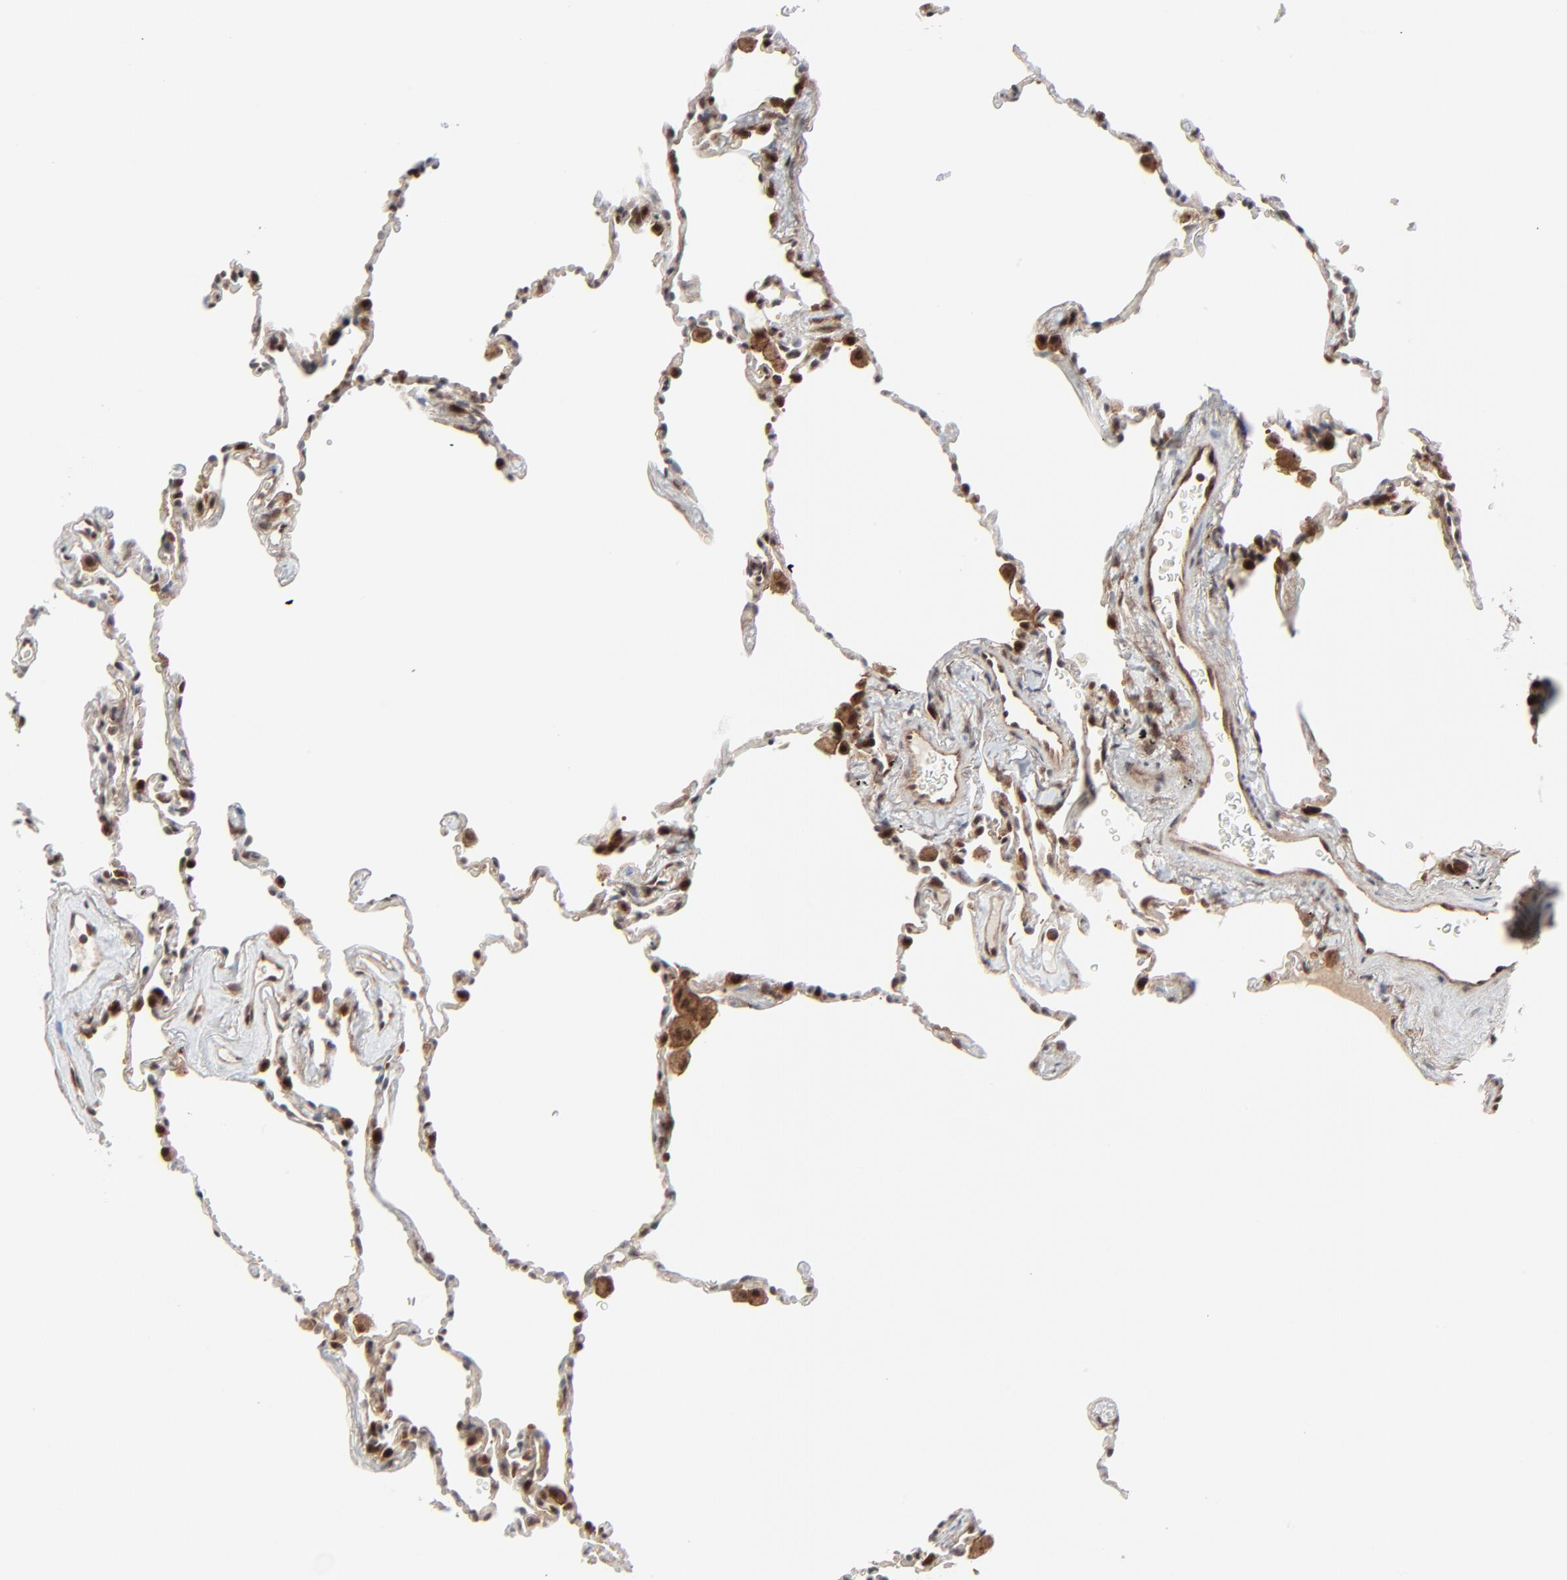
{"staining": {"intensity": "weak", "quantity": "25%-75%", "location": "cytoplasmic/membranous"}, "tissue": "lung", "cell_type": "Alveolar cells", "image_type": "normal", "snomed": [{"axis": "morphology", "description": "Normal tissue, NOS"}, {"axis": "morphology", "description": "Soft tissue tumor metastatic"}, {"axis": "topography", "description": "Lung"}], "caption": "Human lung stained with a brown dye displays weak cytoplasmic/membranous positive expression in approximately 25%-75% of alveolar cells.", "gene": "AKT1", "patient": {"sex": "male", "age": 59}}